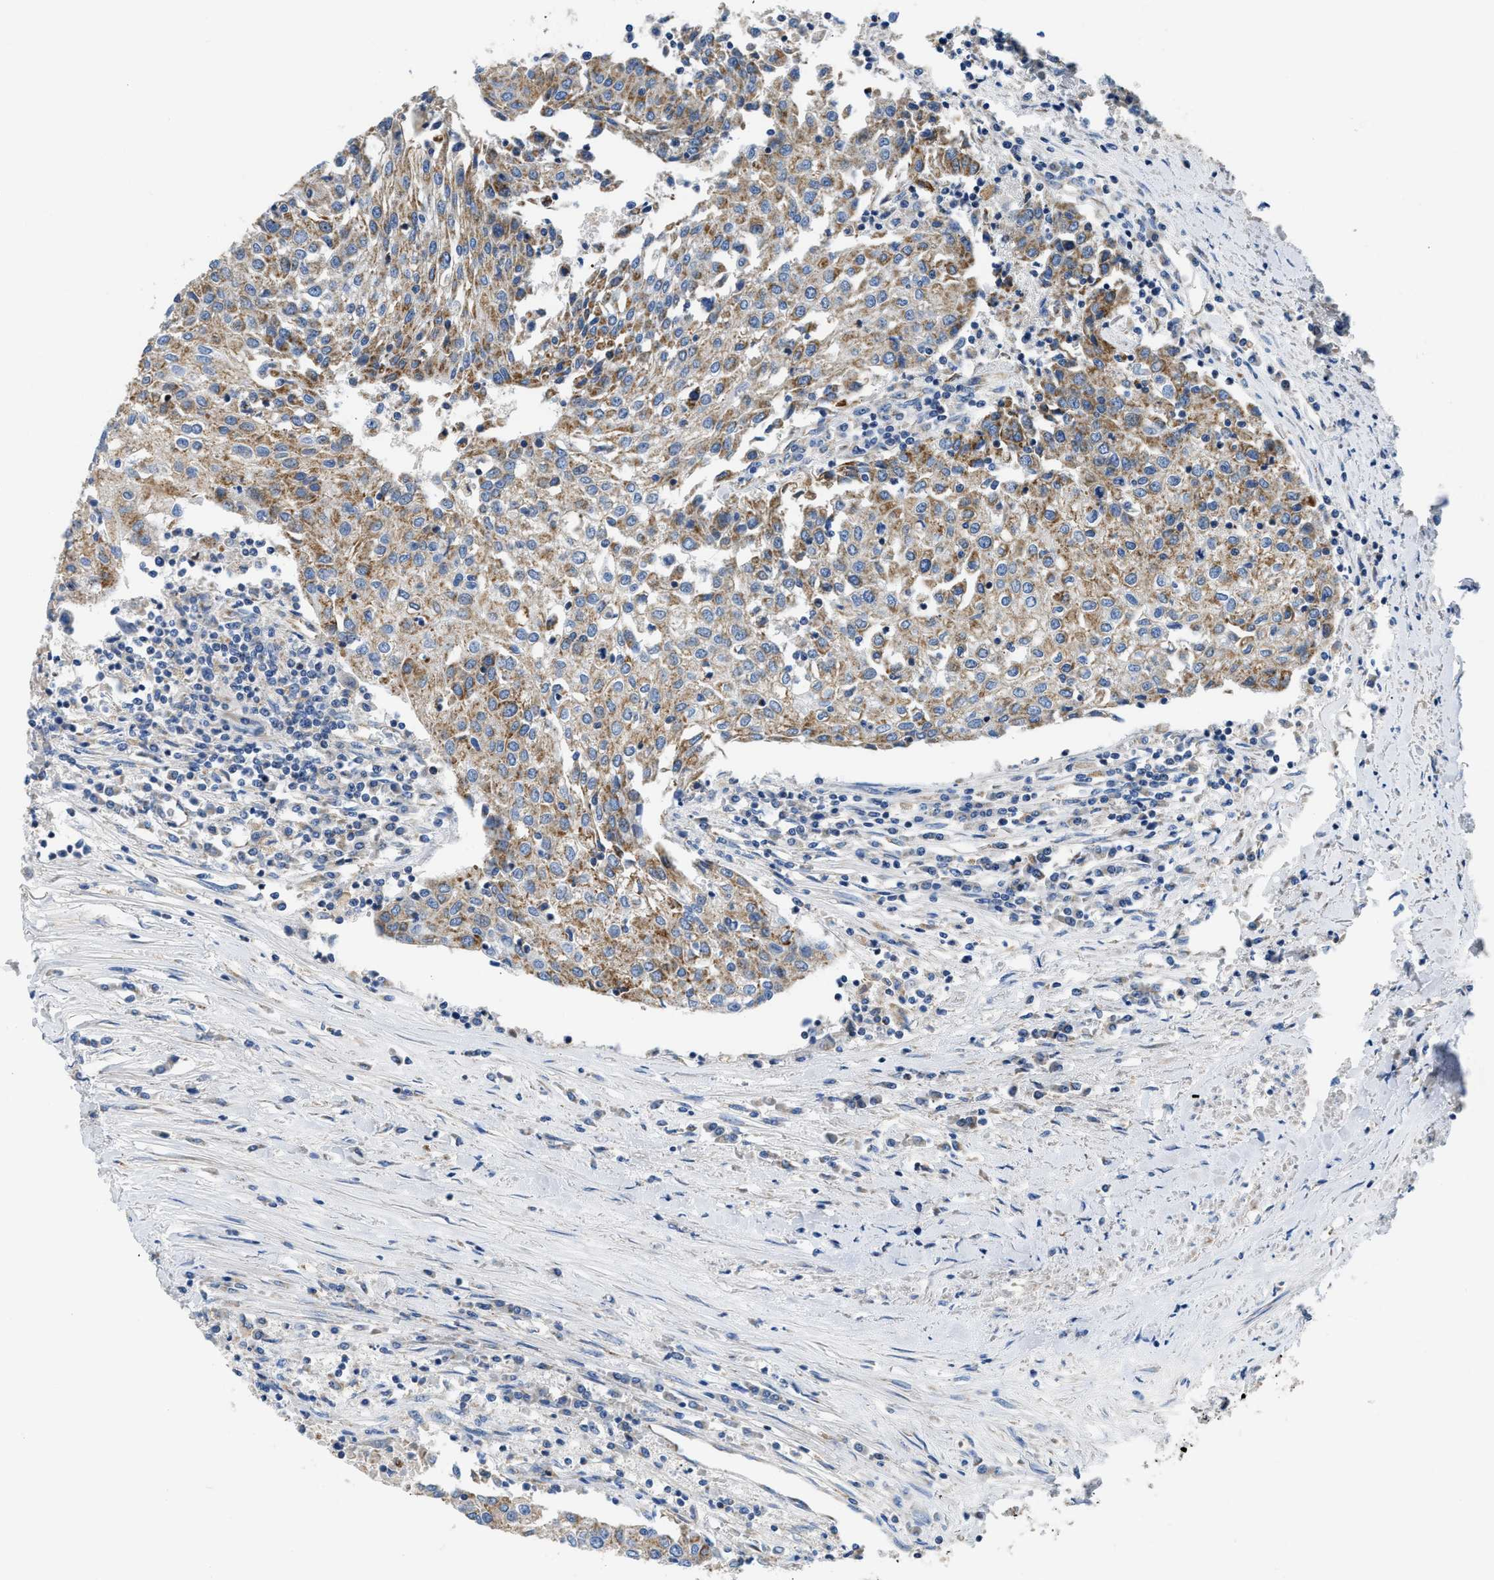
{"staining": {"intensity": "moderate", "quantity": ">75%", "location": "cytoplasmic/membranous"}, "tissue": "urothelial cancer", "cell_type": "Tumor cells", "image_type": "cancer", "snomed": [{"axis": "morphology", "description": "Urothelial carcinoma, High grade"}, {"axis": "topography", "description": "Urinary bladder"}], "caption": "A histopathology image of urothelial cancer stained for a protein reveals moderate cytoplasmic/membranous brown staining in tumor cells.", "gene": "SLC25A13", "patient": {"sex": "female", "age": 85}}